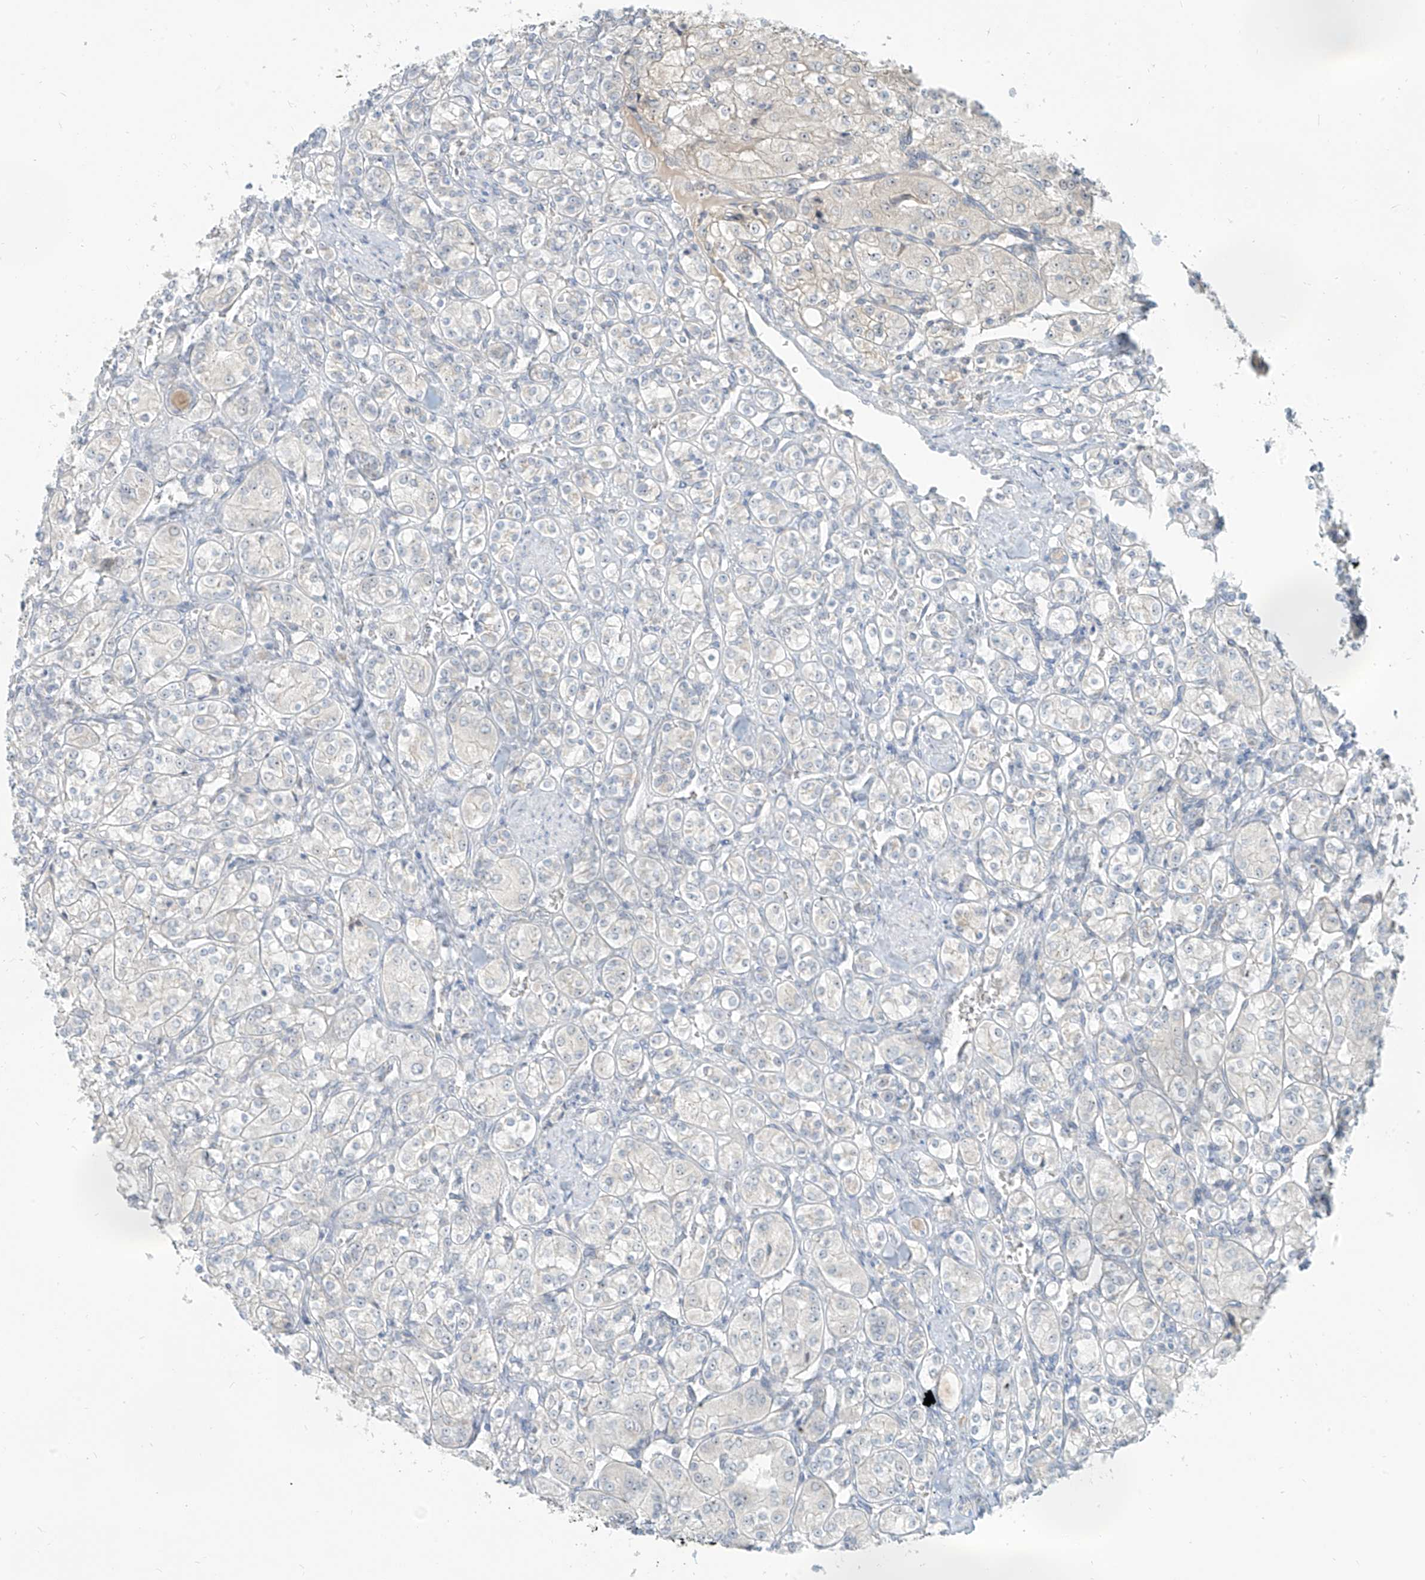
{"staining": {"intensity": "negative", "quantity": "none", "location": "none"}, "tissue": "renal cancer", "cell_type": "Tumor cells", "image_type": "cancer", "snomed": [{"axis": "morphology", "description": "Adenocarcinoma, NOS"}, {"axis": "topography", "description": "Kidney"}], "caption": "Human renal adenocarcinoma stained for a protein using IHC exhibits no positivity in tumor cells.", "gene": "C2orf42", "patient": {"sex": "male", "age": 77}}